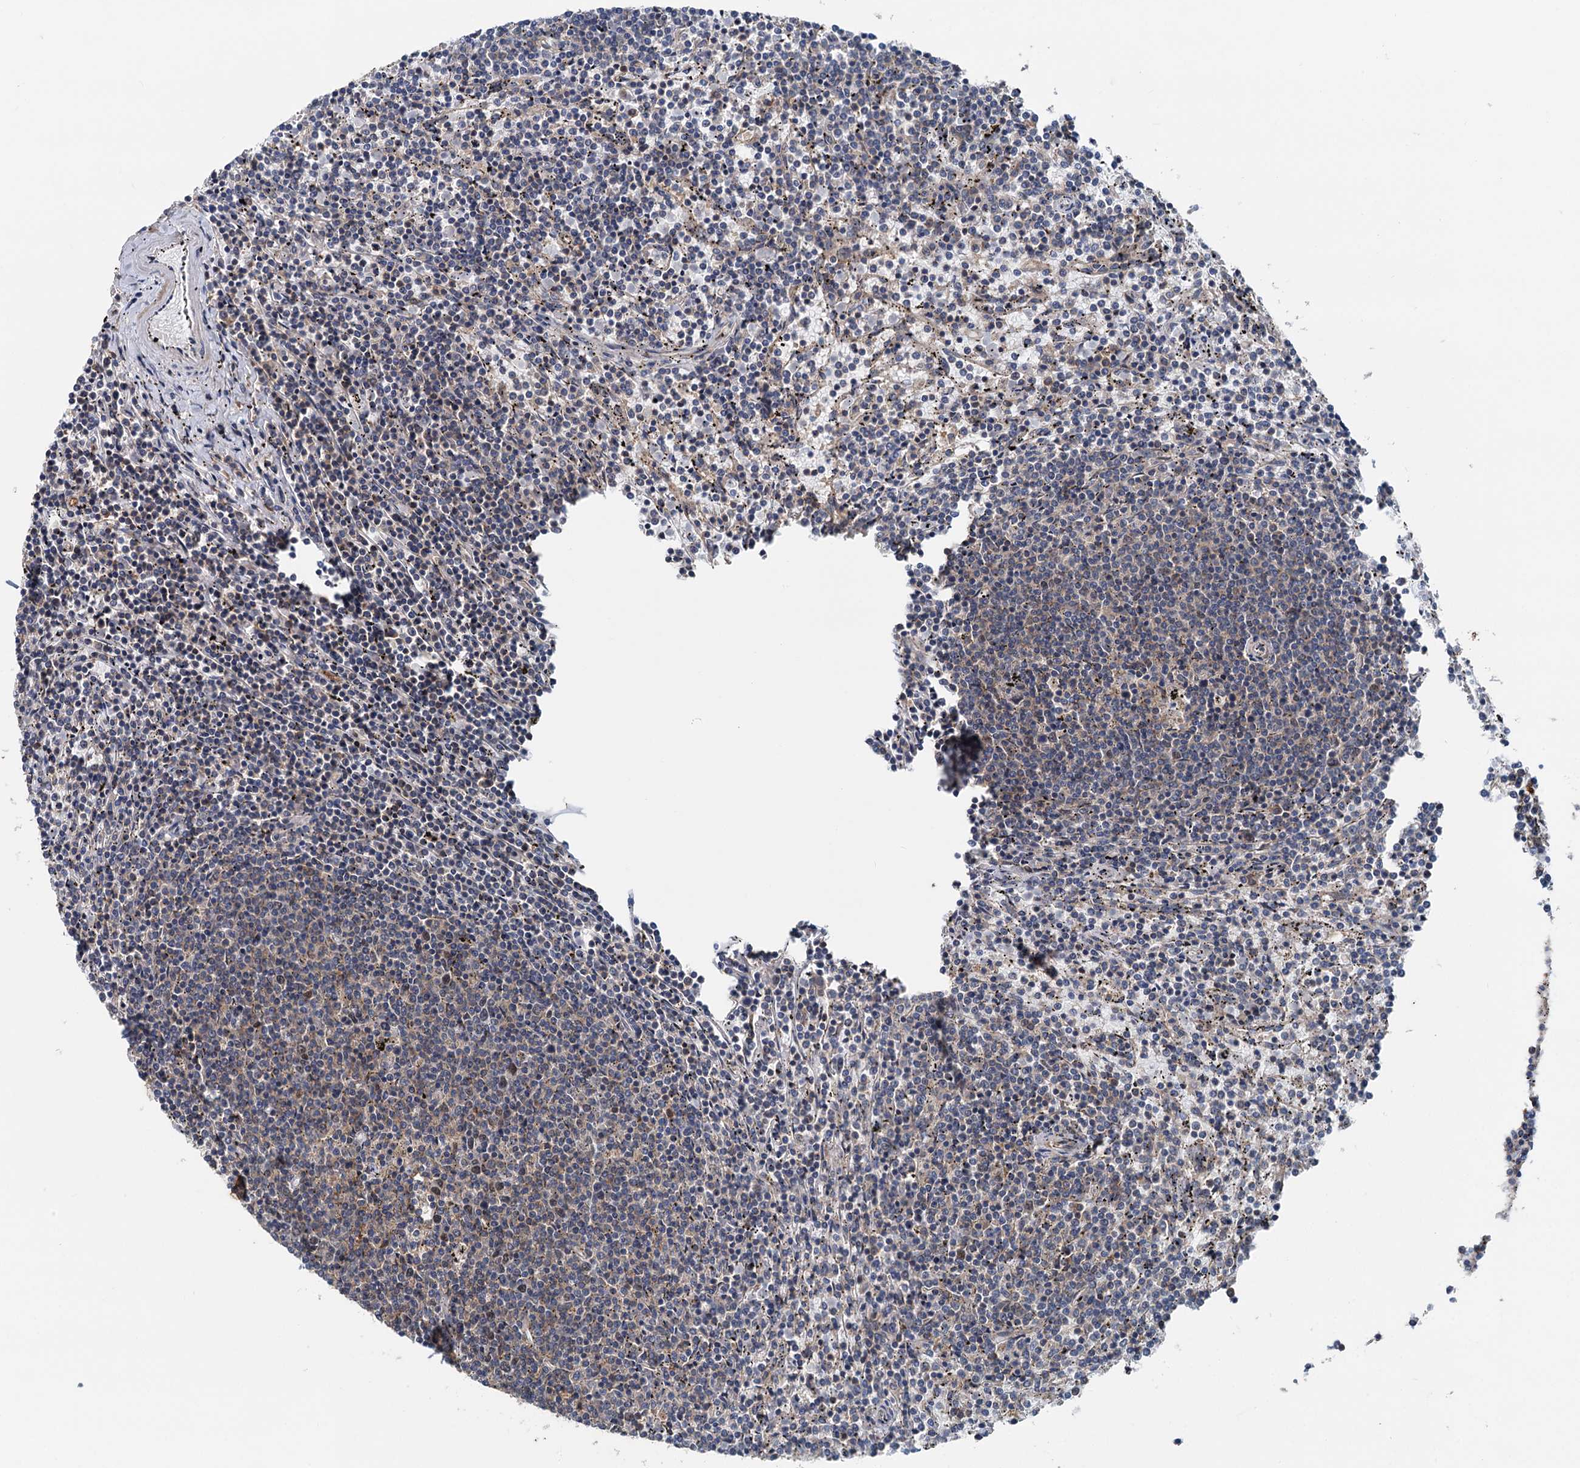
{"staining": {"intensity": "weak", "quantity": "<25%", "location": "cytoplasmic/membranous"}, "tissue": "lymphoma", "cell_type": "Tumor cells", "image_type": "cancer", "snomed": [{"axis": "morphology", "description": "Malignant lymphoma, non-Hodgkin's type, Low grade"}, {"axis": "topography", "description": "Spleen"}], "caption": "There is no significant positivity in tumor cells of lymphoma. (Brightfield microscopy of DAB (3,3'-diaminobenzidine) immunohistochemistry (IHC) at high magnification).", "gene": "TEDC1", "patient": {"sex": "female", "age": 50}}